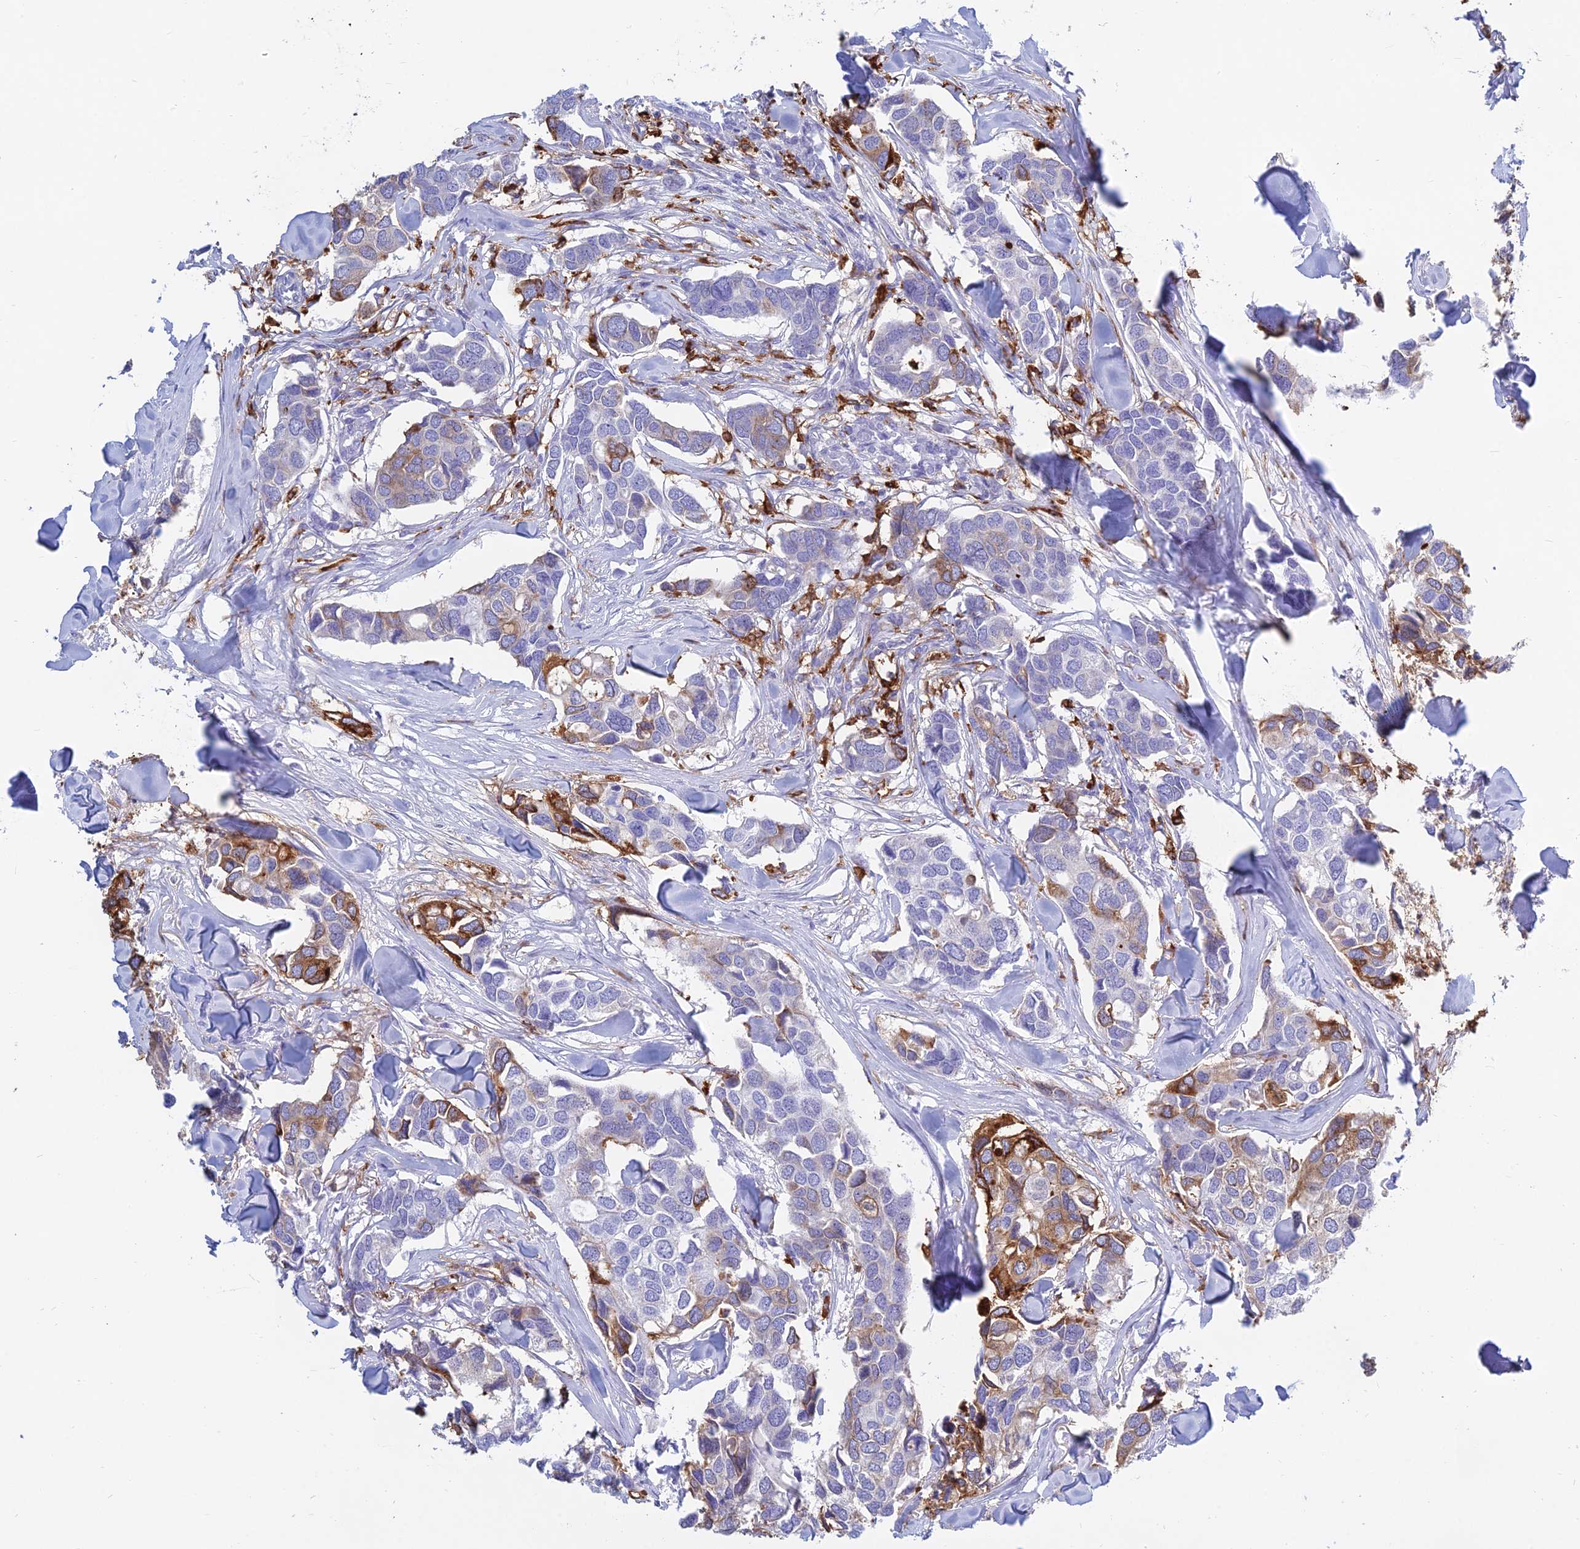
{"staining": {"intensity": "moderate", "quantity": "<25%", "location": "cytoplasmic/membranous"}, "tissue": "breast cancer", "cell_type": "Tumor cells", "image_type": "cancer", "snomed": [{"axis": "morphology", "description": "Duct carcinoma"}, {"axis": "topography", "description": "Breast"}], "caption": "An image showing moderate cytoplasmic/membranous positivity in approximately <25% of tumor cells in invasive ductal carcinoma (breast), as visualized by brown immunohistochemical staining.", "gene": "HLA-DRB1", "patient": {"sex": "female", "age": 83}}